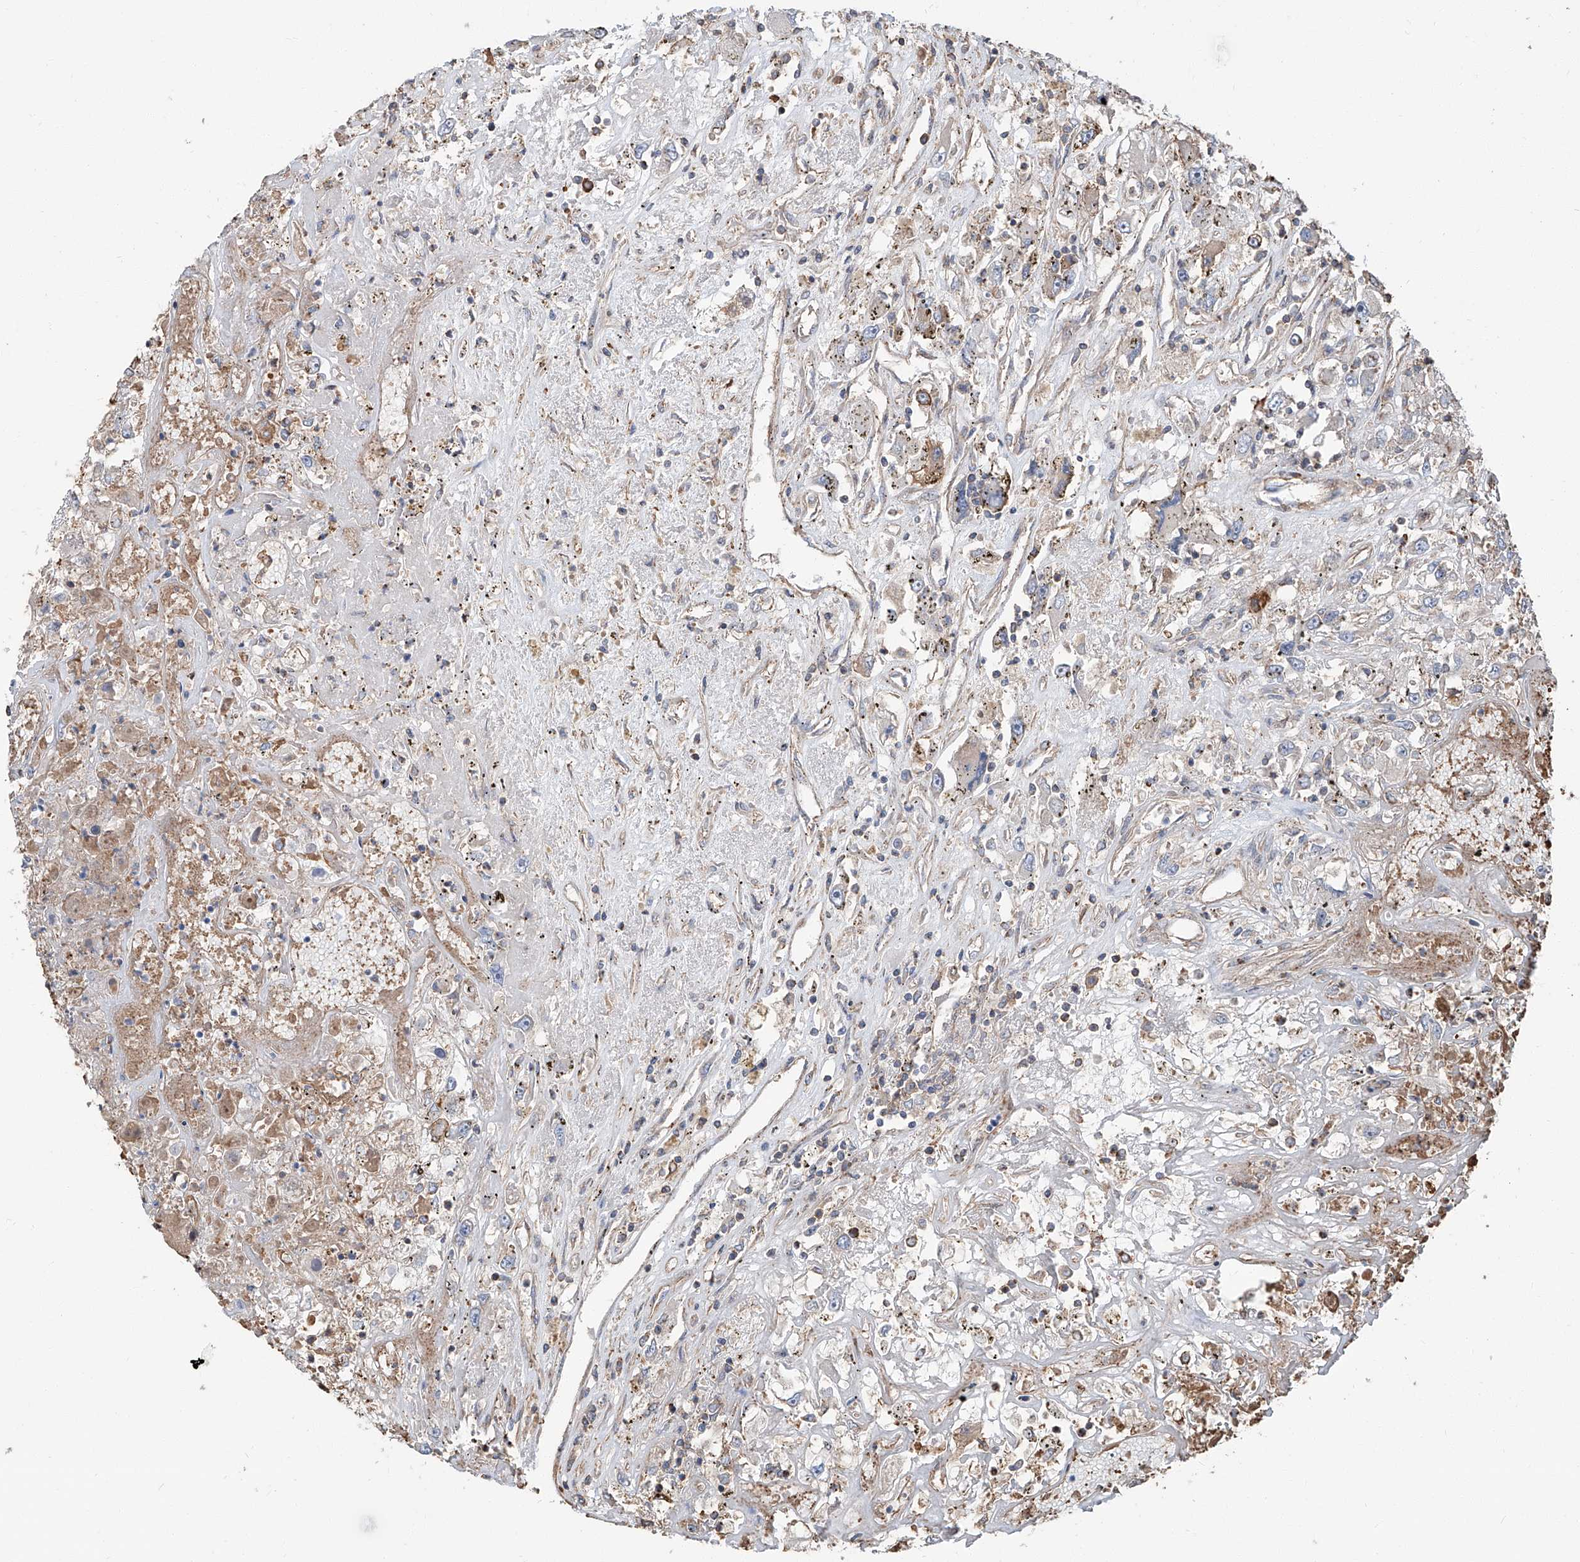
{"staining": {"intensity": "negative", "quantity": "none", "location": "none"}, "tissue": "renal cancer", "cell_type": "Tumor cells", "image_type": "cancer", "snomed": [{"axis": "morphology", "description": "Adenocarcinoma, NOS"}, {"axis": "topography", "description": "Kidney"}], "caption": "Immunohistochemistry of adenocarcinoma (renal) exhibits no positivity in tumor cells. (Stains: DAB IHC with hematoxylin counter stain, Microscopy: brightfield microscopy at high magnification).", "gene": "PIEZO2", "patient": {"sex": "female", "age": 52}}